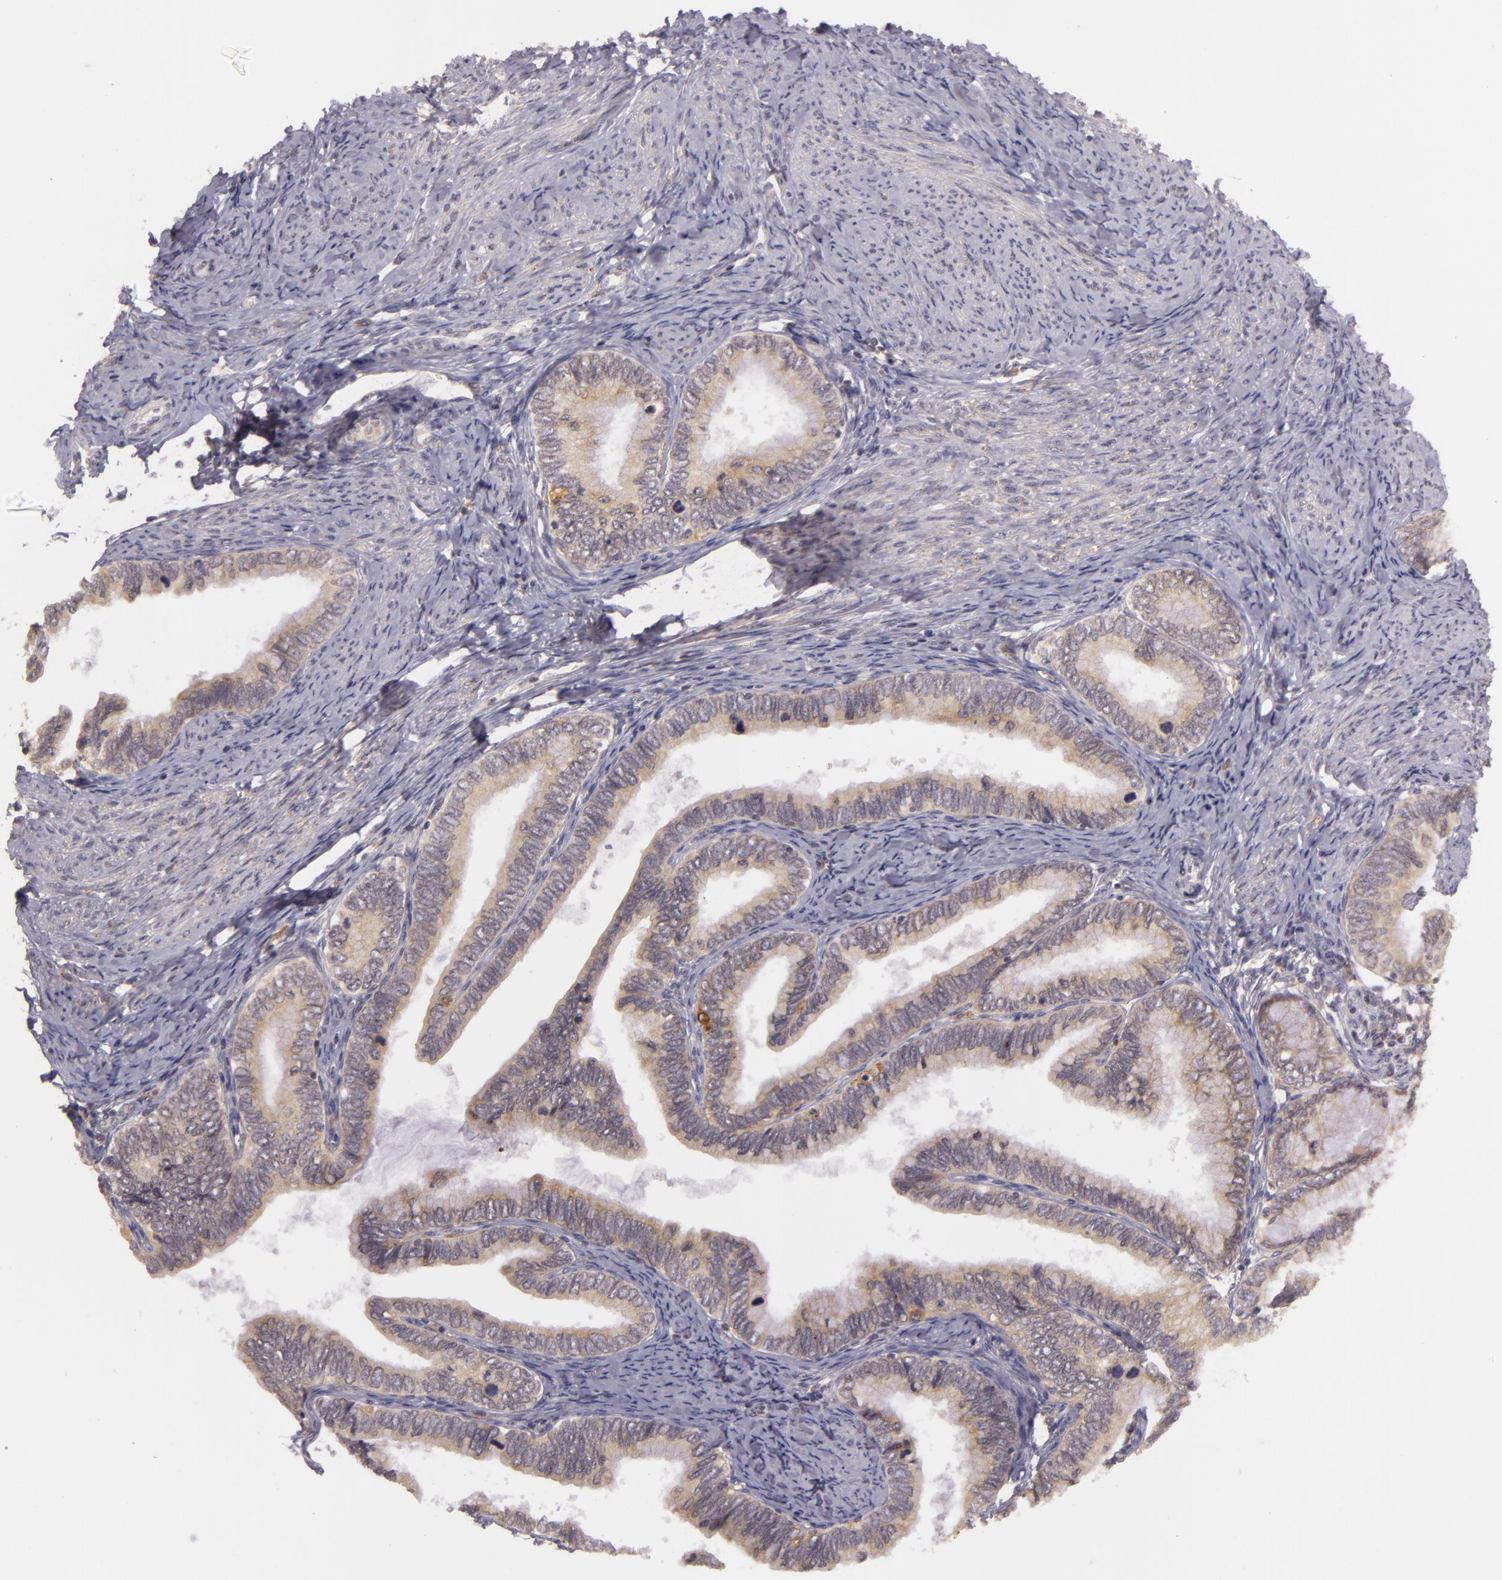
{"staining": {"intensity": "negative", "quantity": "none", "location": "none"}, "tissue": "cervical cancer", "cell_type": "Tumor cells", "image_type": "cancer", "snomed": [{"axis": "morphology", "description": "Adenocarcinoma, NOS"}, {"axis": "topography", "description": "Cervix"}], "caption": "Cervical adenocarcinoma was stained to show a protein in brown. There is no significant positivity in tumor cells.", "gene": "PPP1R3F", "patient": {"sex": "female", "age": 49}}